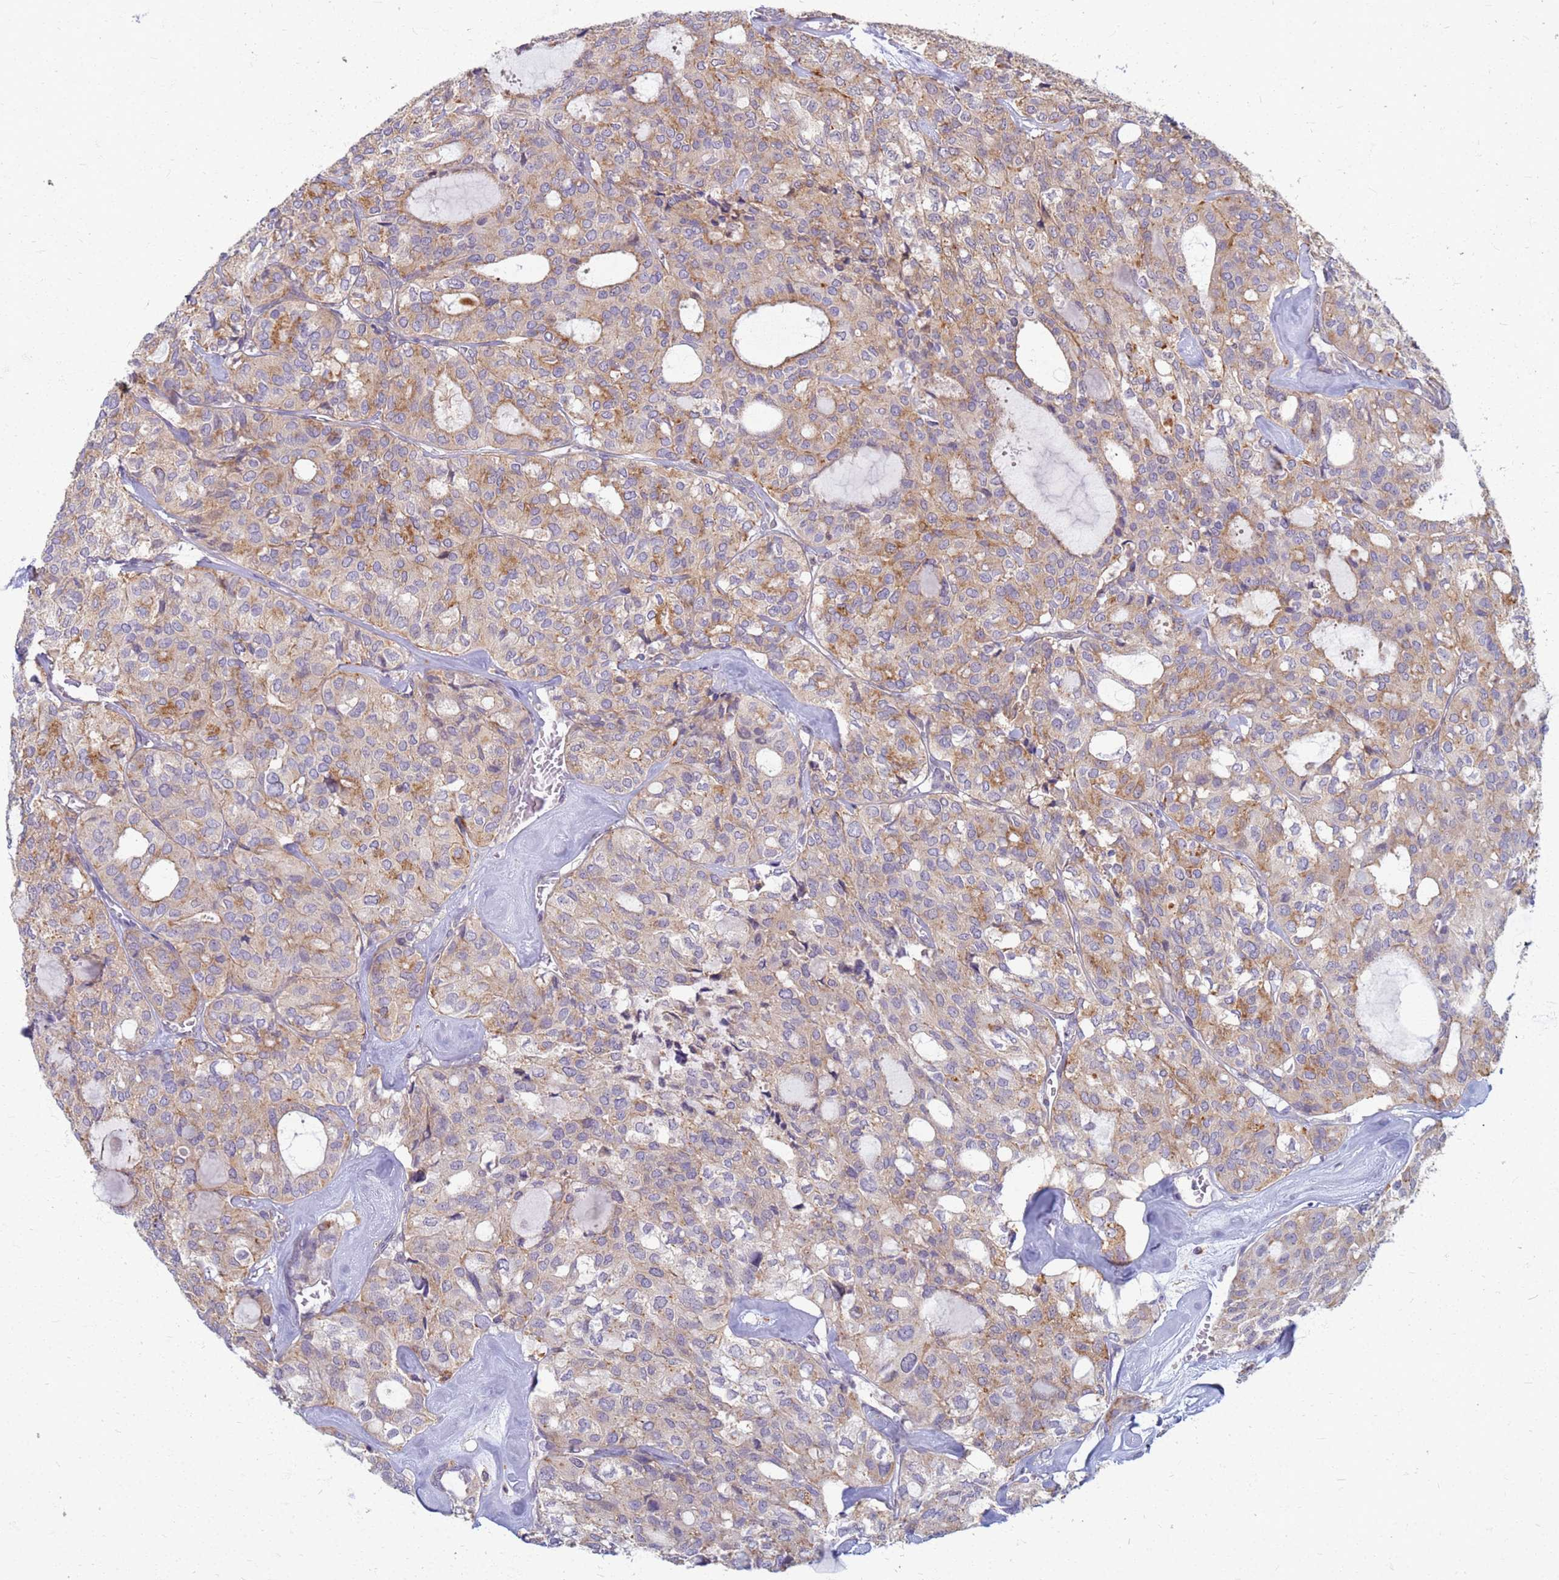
{"staining": {"intensity": "moderate", "quantity": "25%-75%", "location": "cytoplasmic/membranous"}, "tissue": "thyroid cancer", "cell_type": "Tumor cells", "image_type": "cancer", "snomed": [{"axis": "morphology", "description": "Follicular adenoma carcinoma, NOS"}, {"axis": "topography", "description": "Thyroid gland"}], "caption": "Brown immunohistochemical staining in human thyroid follicular adenoma carcinoma displays moderate cytoplasmic/membranous positivity in about 25%-75% of tumor cells. (Stains: DAB in brown, nuclei in blue, Microscopy: brightfield microscopy at high magnification).", "gene": "ATP6V1E1", "patient": {"sex": "male", "age": 75}}